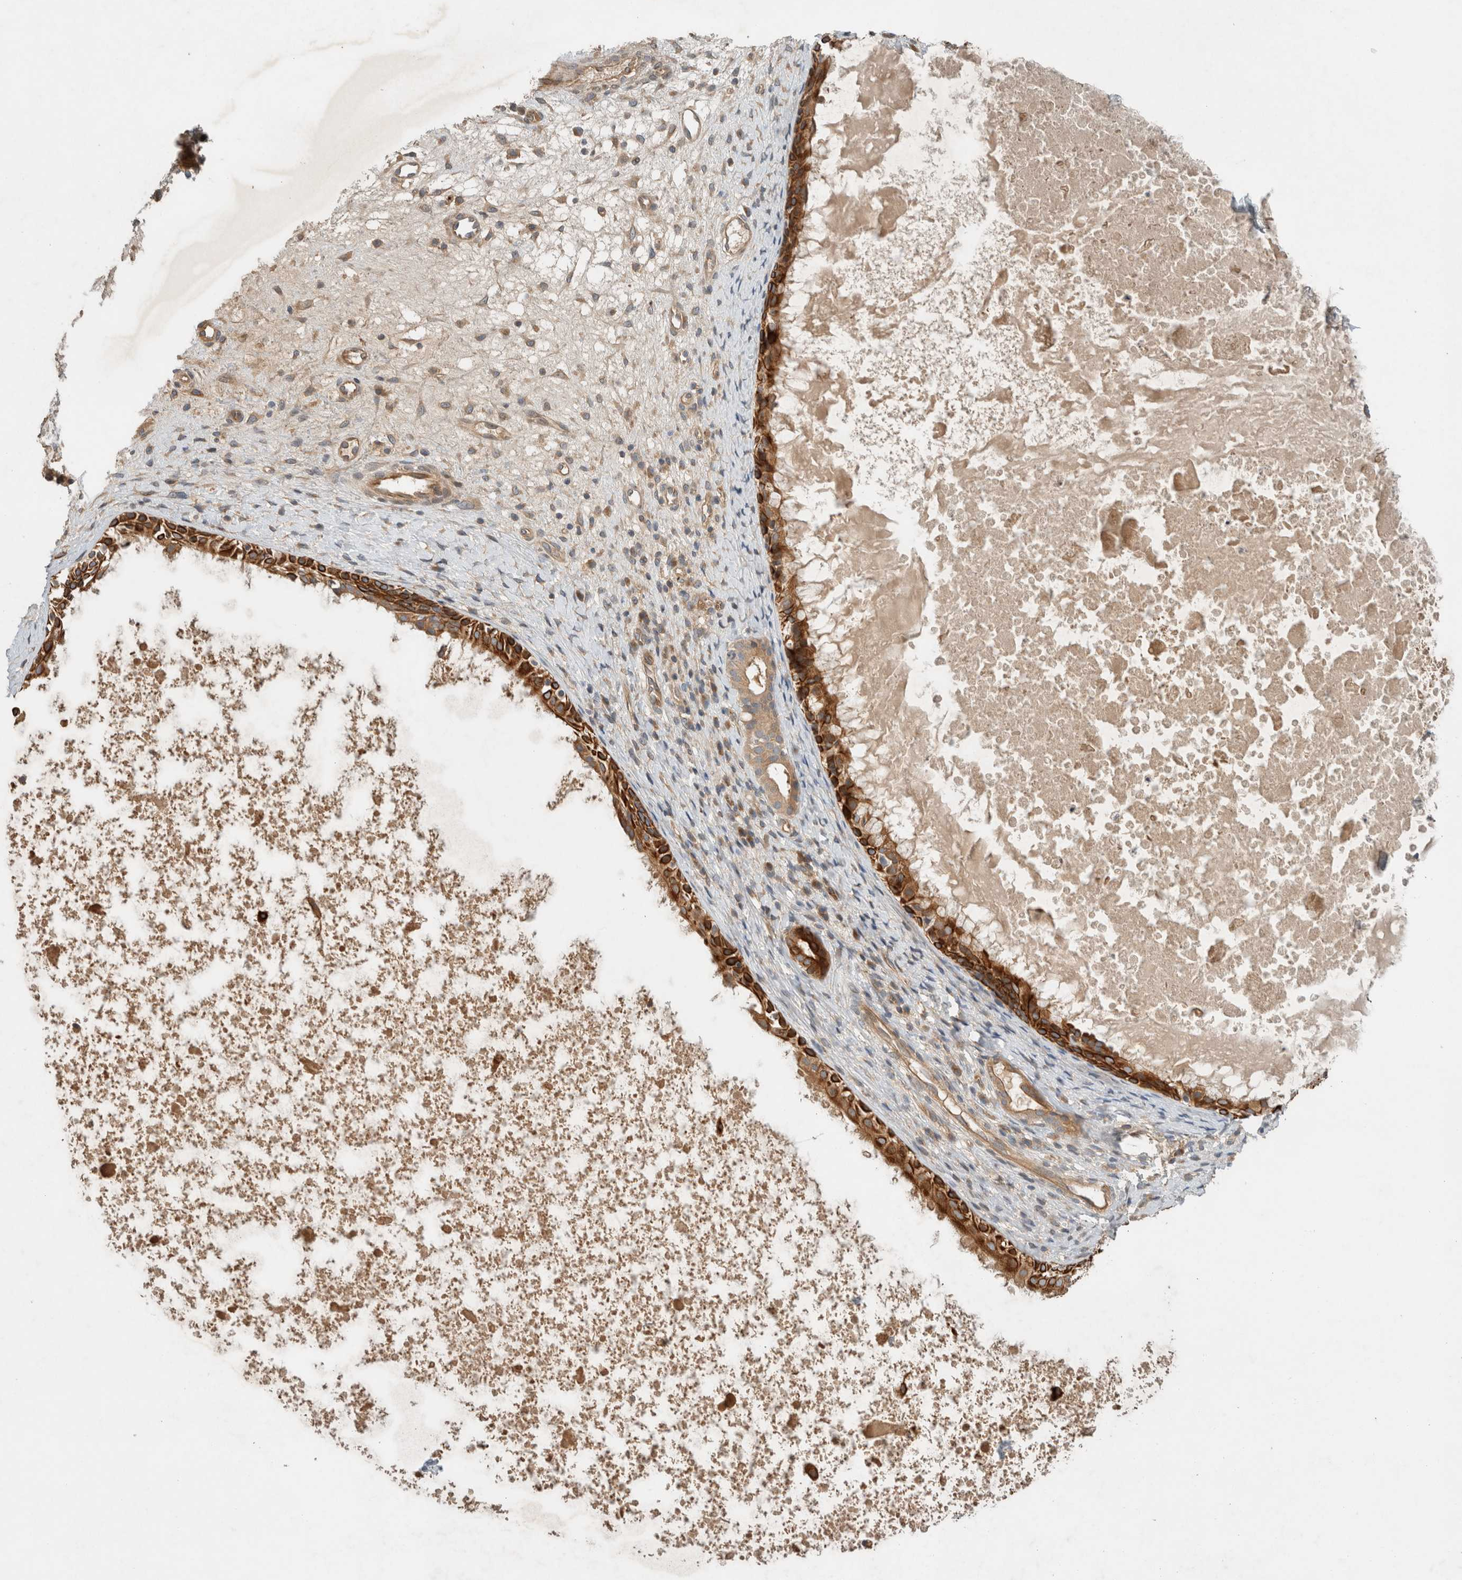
{"staining": {"intensity": "strong", "quantity": ">75%", "location": "cytoplasmic/membranous"}, "tissue": "nasopharynx", "cell_type": "Respiratory epithelial cells", "image_type": "normal", "snomed": [{"axis": "morphology", "description": "Normal tissue, NOS"}, {"axis": "topography", "description": "Nasopharynx"}], "caption": "Benign nasopharynx exhibits strong cytoplasmic/membranous positivity in approximately >75% of respiratory epithelial cells, visualized by immunohistochemistry.", "gene": "ARMC9", "patient": {"sex": "male", "age": 22}}